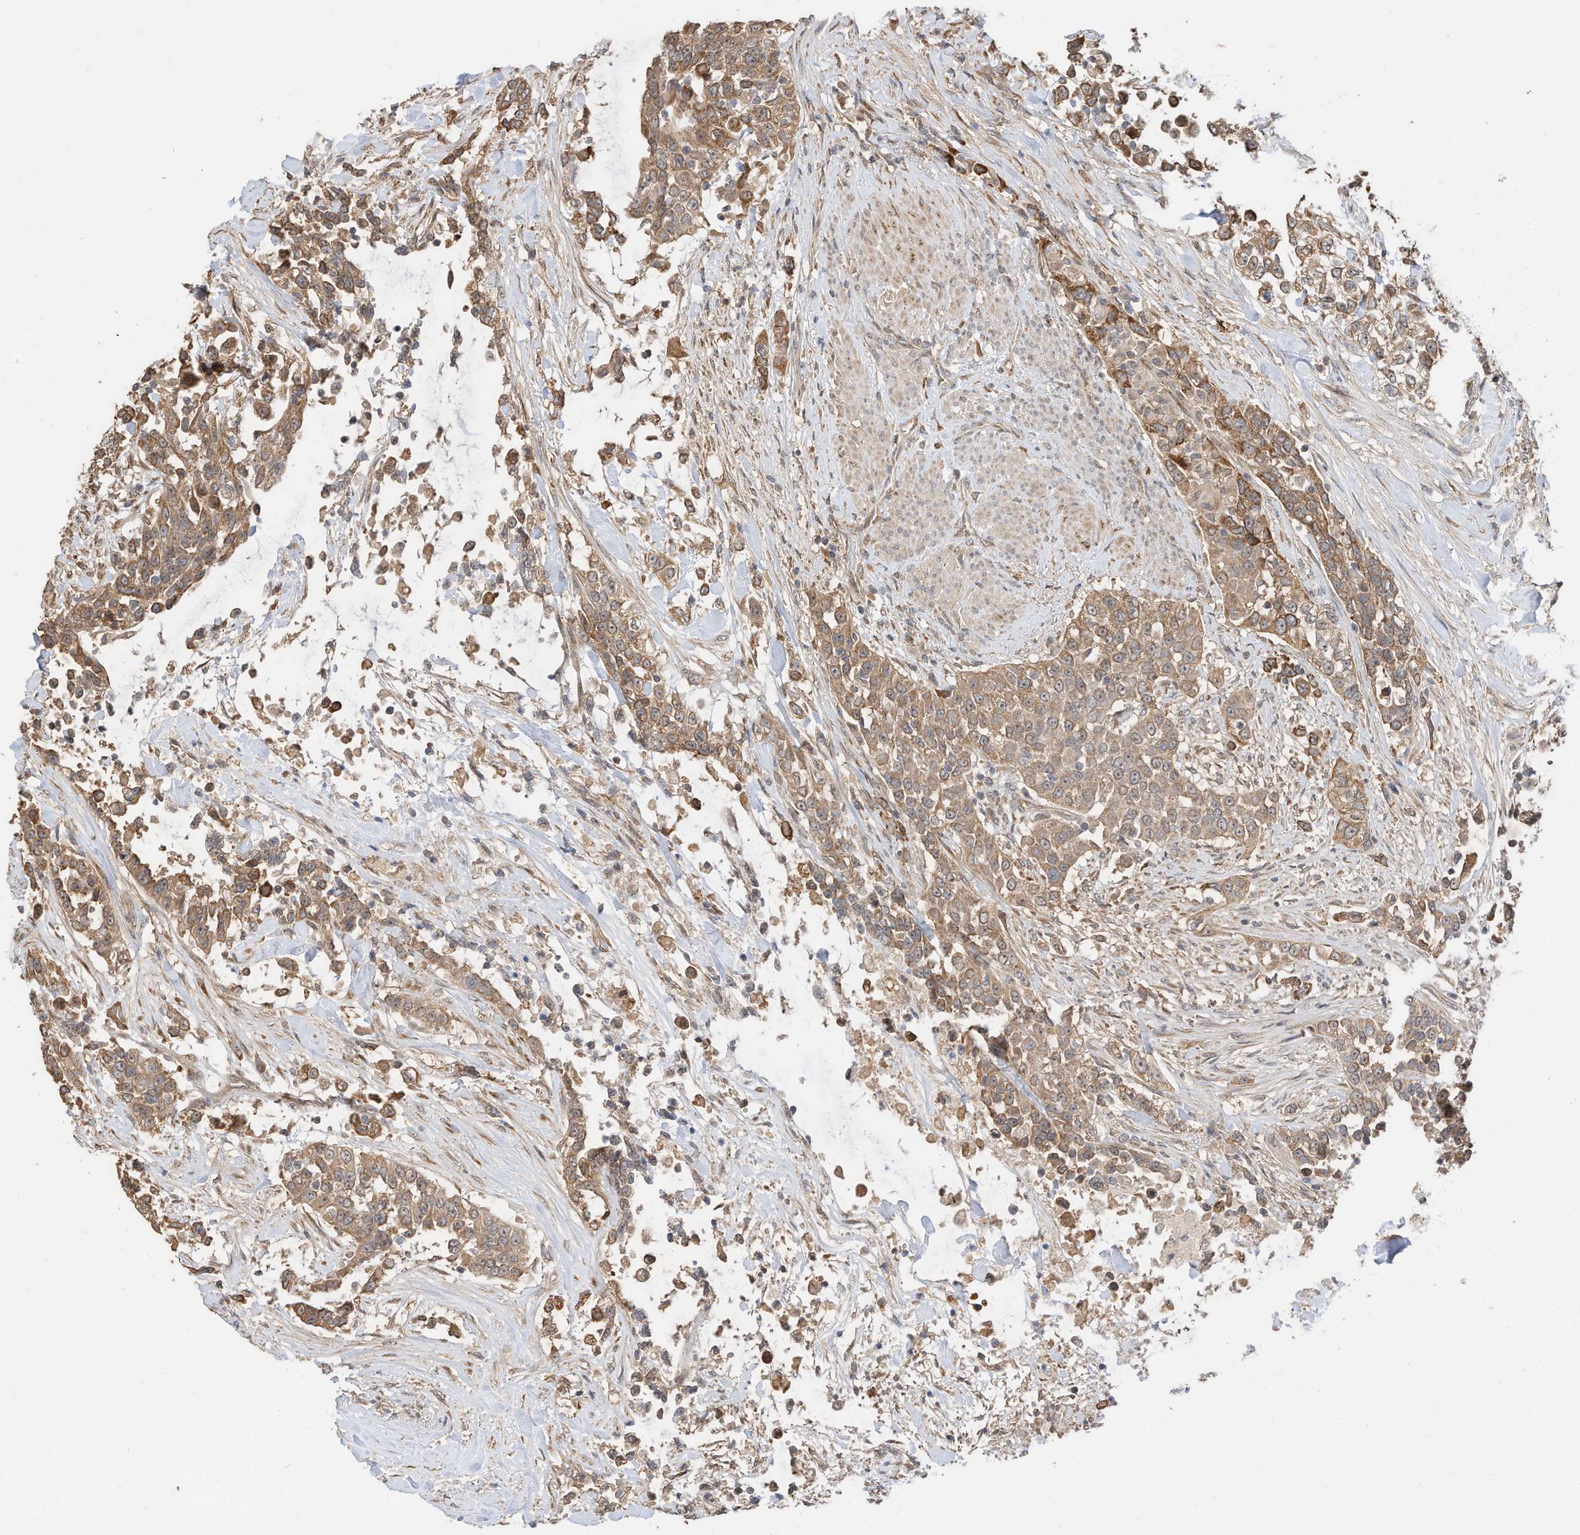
{"staining": {"intensity": "moderate", "quantity": ">75%", "location": "cytoplasmic/membranous"}, "tissue": "urothelial cancer", "cell_type": "Tumor cells", "image_type": "cancer", "snomed": [{"axis": "morphology", "description": "Urothelial carcinoma, High grade"}, {"axis": "topography", "description": "Urinary bladder"}], "caption": "DAB (3,3'-diaminobenzidine) immunohistochemical staining of human high-grade urothelial carcinoma exhibits moderate cytoplasmic/membranous protein staining in about >75% of tumor cells.", "gene": "CAGE1", "patient": {"sex": "female", "age": 80}}